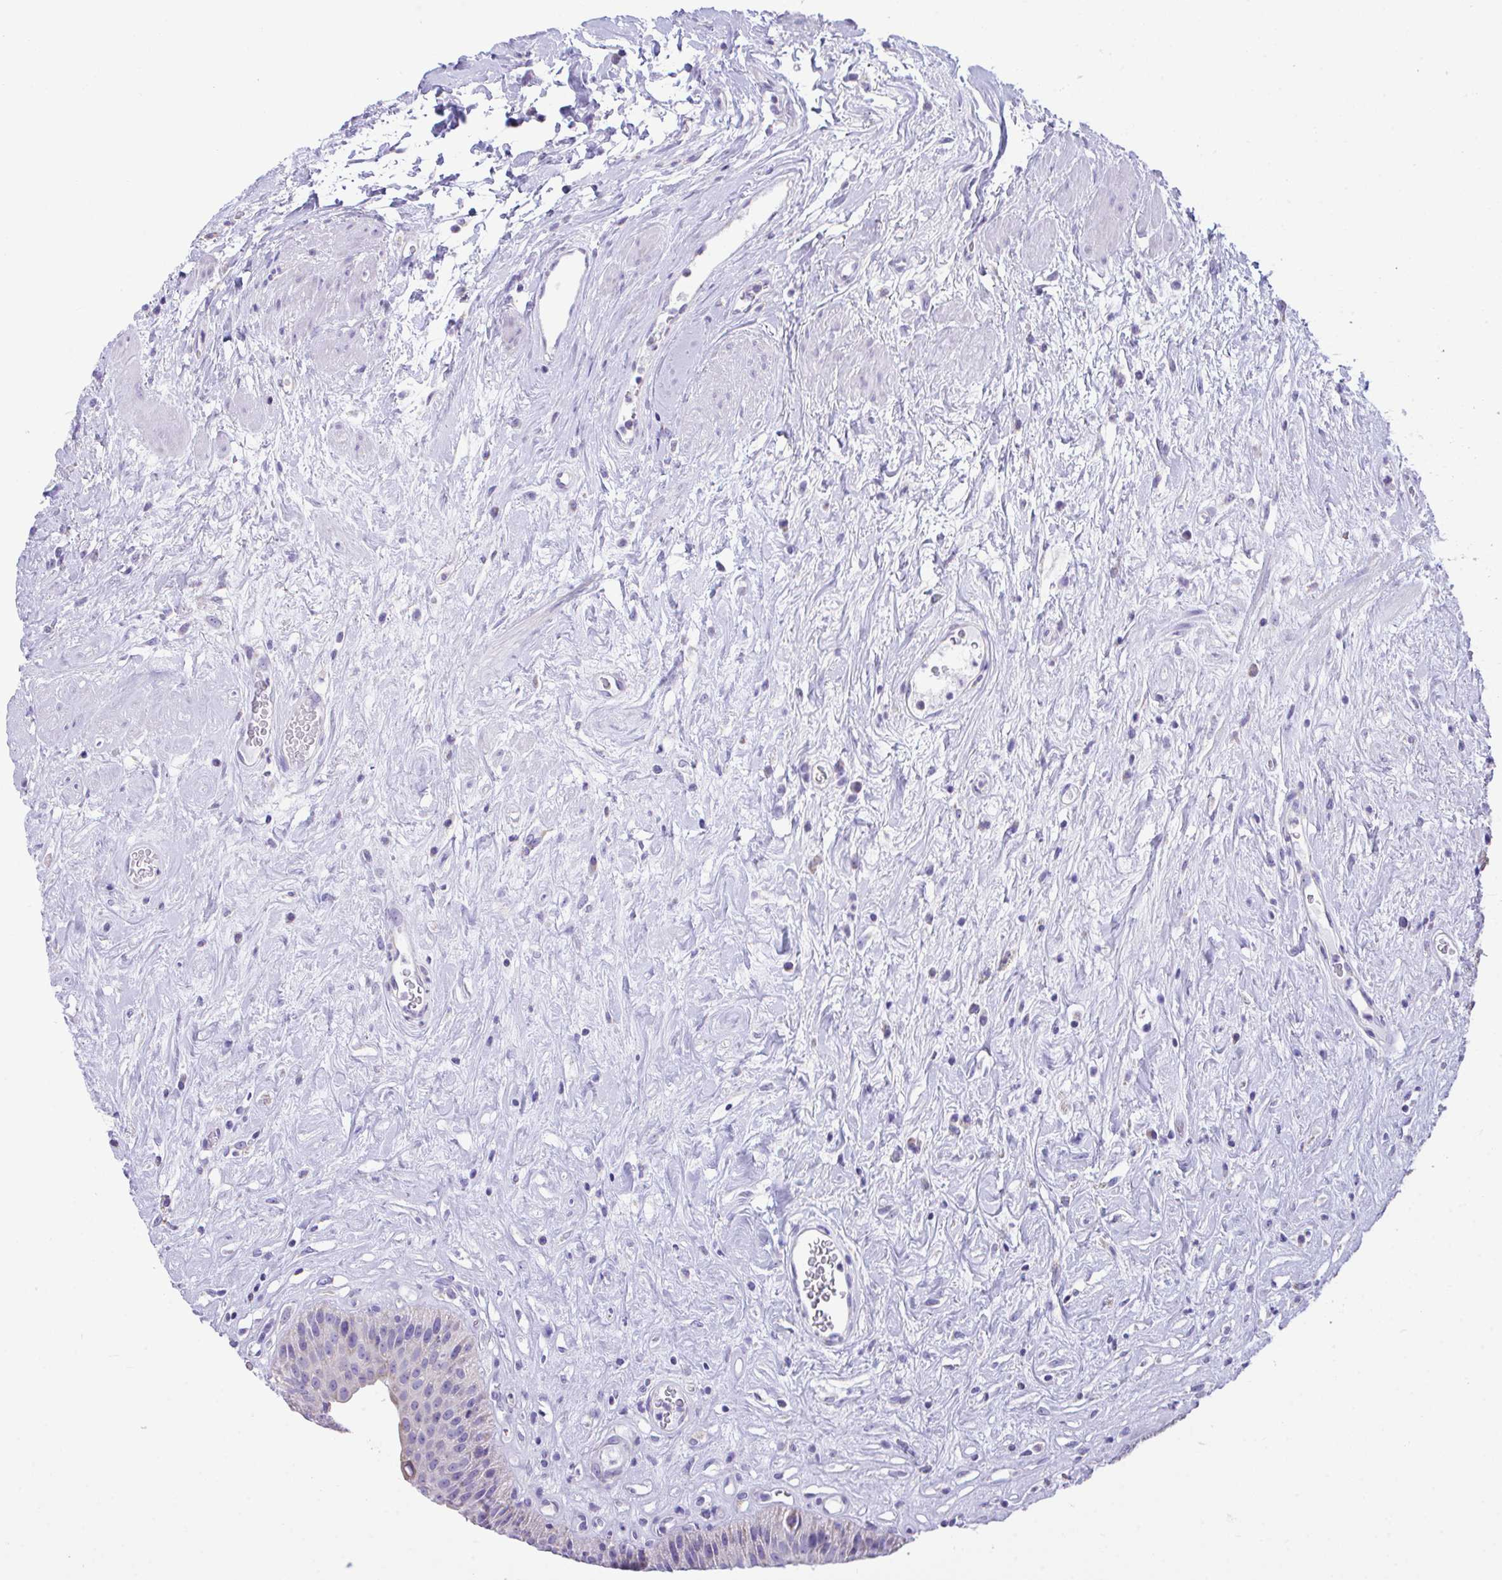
{"staining": {"intensity": "weak", "quantity": "<25%", "location": "cytoplasmic/membranous"}, "tissue": "urinary bladder", "cell_type": "Urothelial cells", "image_type": "normal", "snomed": [{"axis": "morphology", "description": "Normal tissue, NOS"}, {"axis": "topography", "description": "Urinary bladder"}], "caption": "High magnification brightfield microscopy of unremarkable urinary bladder stained with DAB (brown) and counterstained with hematoxylin (blue): urothelial cells show no significant expression.", "gene": "NLRP8", "patient": {"sex": "female", "age": 56}}